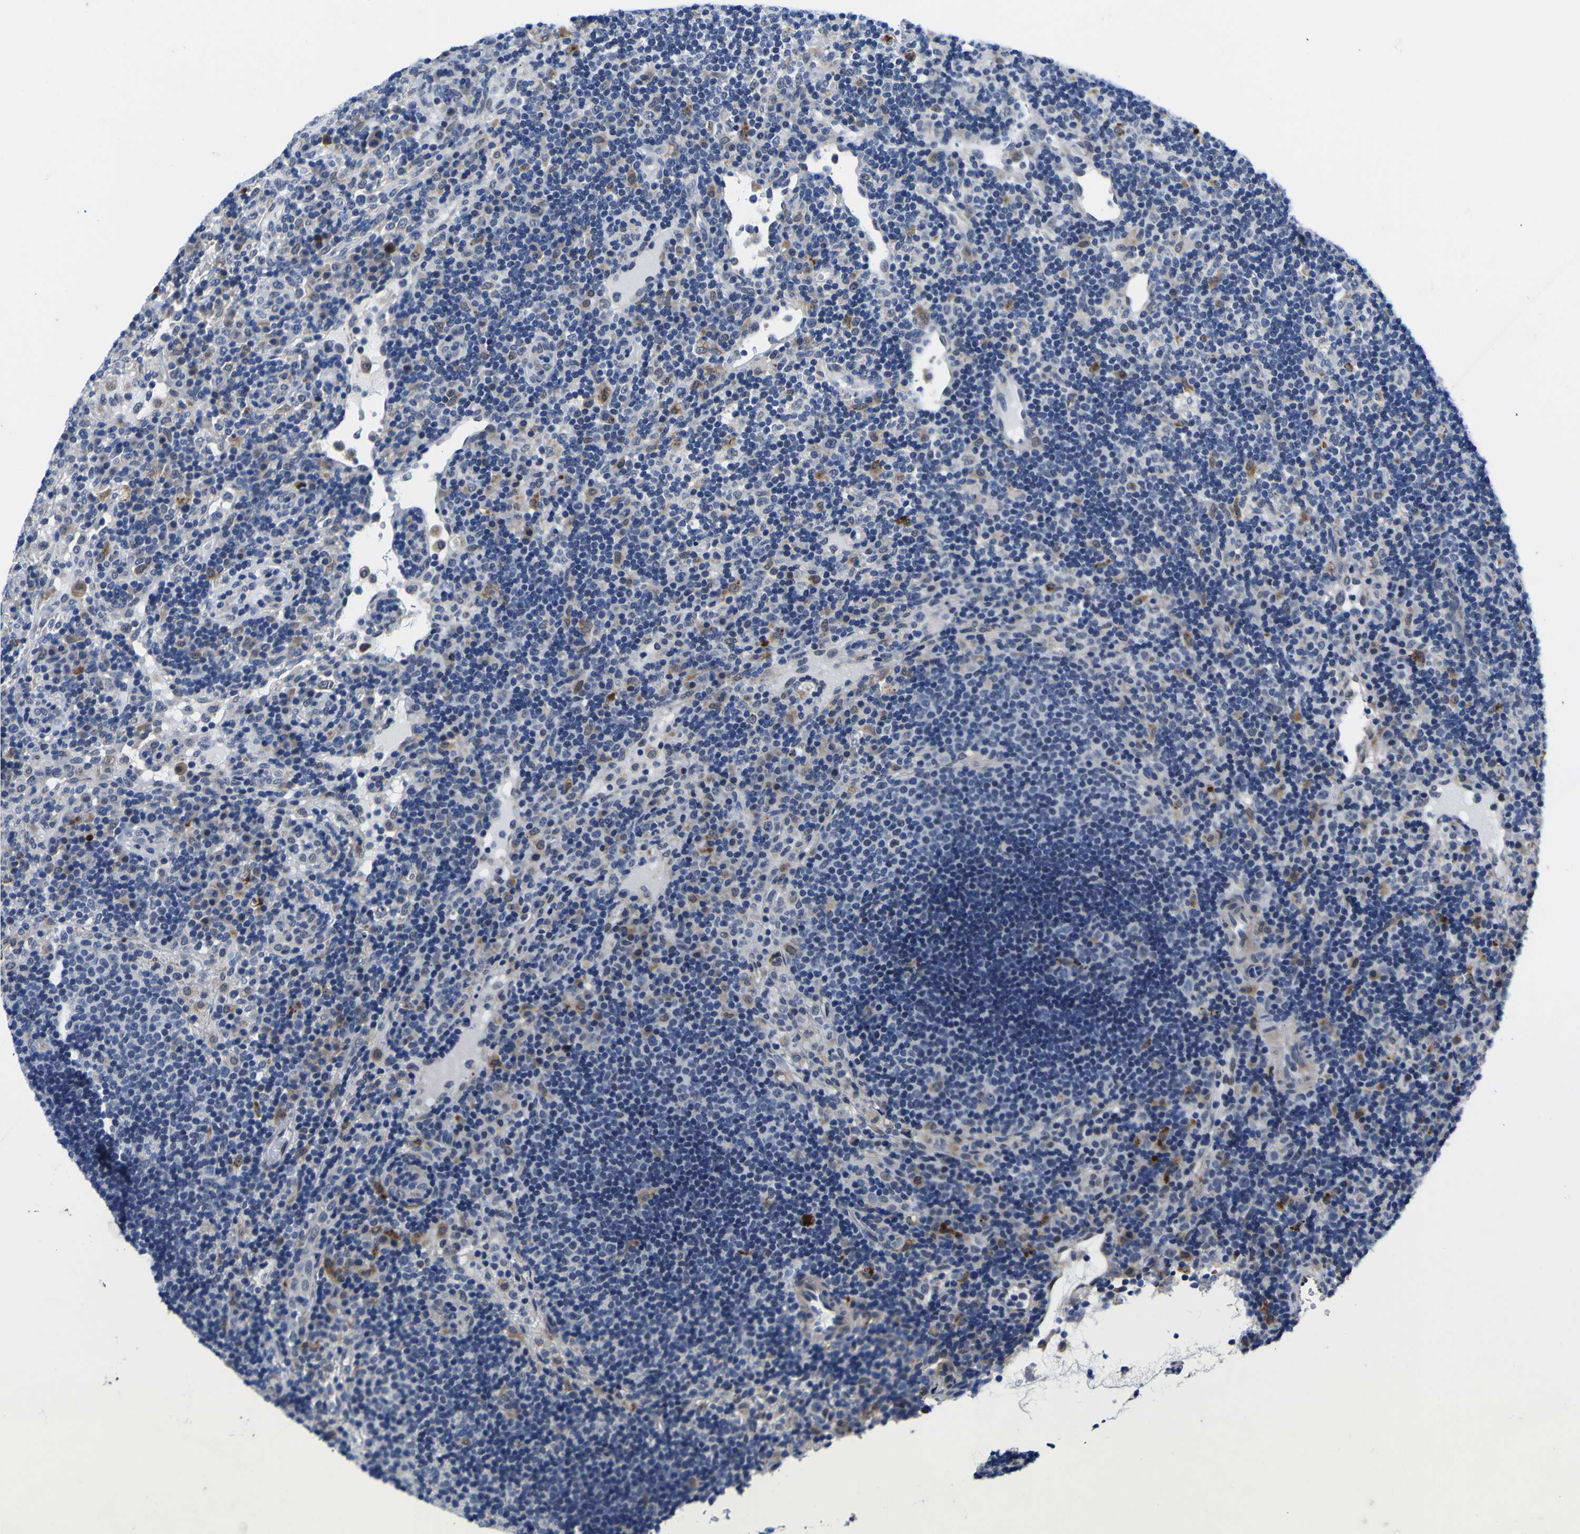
{"staining": {"intensity": "weak", "quantity": "<25%", "location": "cytoplasmic/membranous"}, "tissue": "lymph node", "cell_type": "Germinal center cells", "image_type": "normal", "snomed": [{"axis": "morphology", "description": "Normal tissue, NOS"}, {"axis": "topography", "description": "Lymph node"}], "caption": "Germinal center cells are negative for protein expression in normal human lymph node. (Brightfield microscopy of DAB immunohistochemistry at high magnification).", "gene": "IGFLR1", "patient": {"sex": "female", "age": 53}}